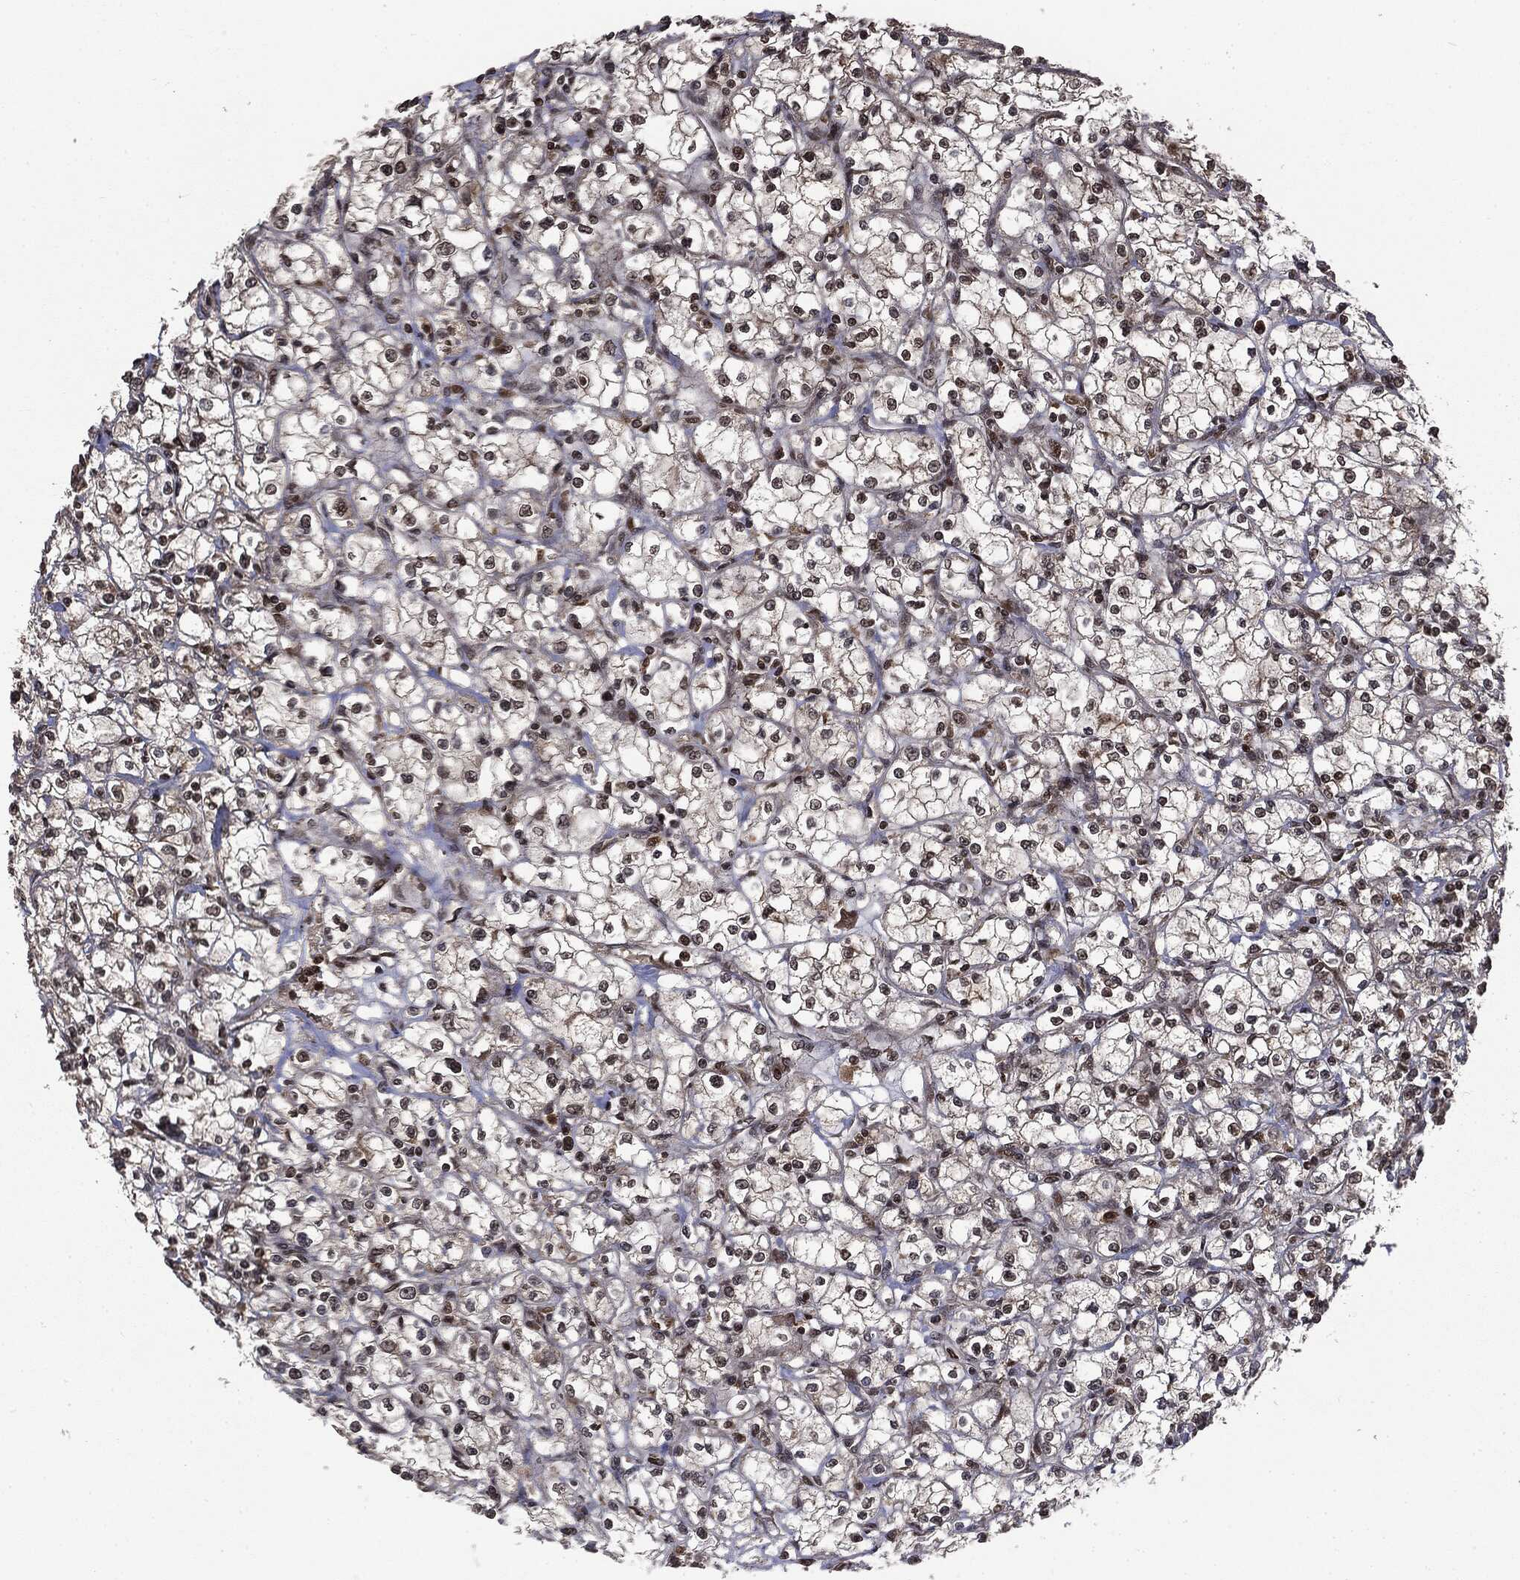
{"staining": {"intensity": "moderate", "quantity": "<25%", "location": "nuclear"}, "tissue": "renal cancer", "cell_type": "Tumor cells", "image_type": "cancer", "snomed": [{"axis": "morphology", "description": "Adenocarcinoma, NOS"}, {"axis": "topography", "description": "Kidney"}], "caption": "Human renal cancer stained with a protein marker shows moderate staining in tumor cells.", "gene": "CTDP1", "patient": {"sex": "male", "age": 67}}